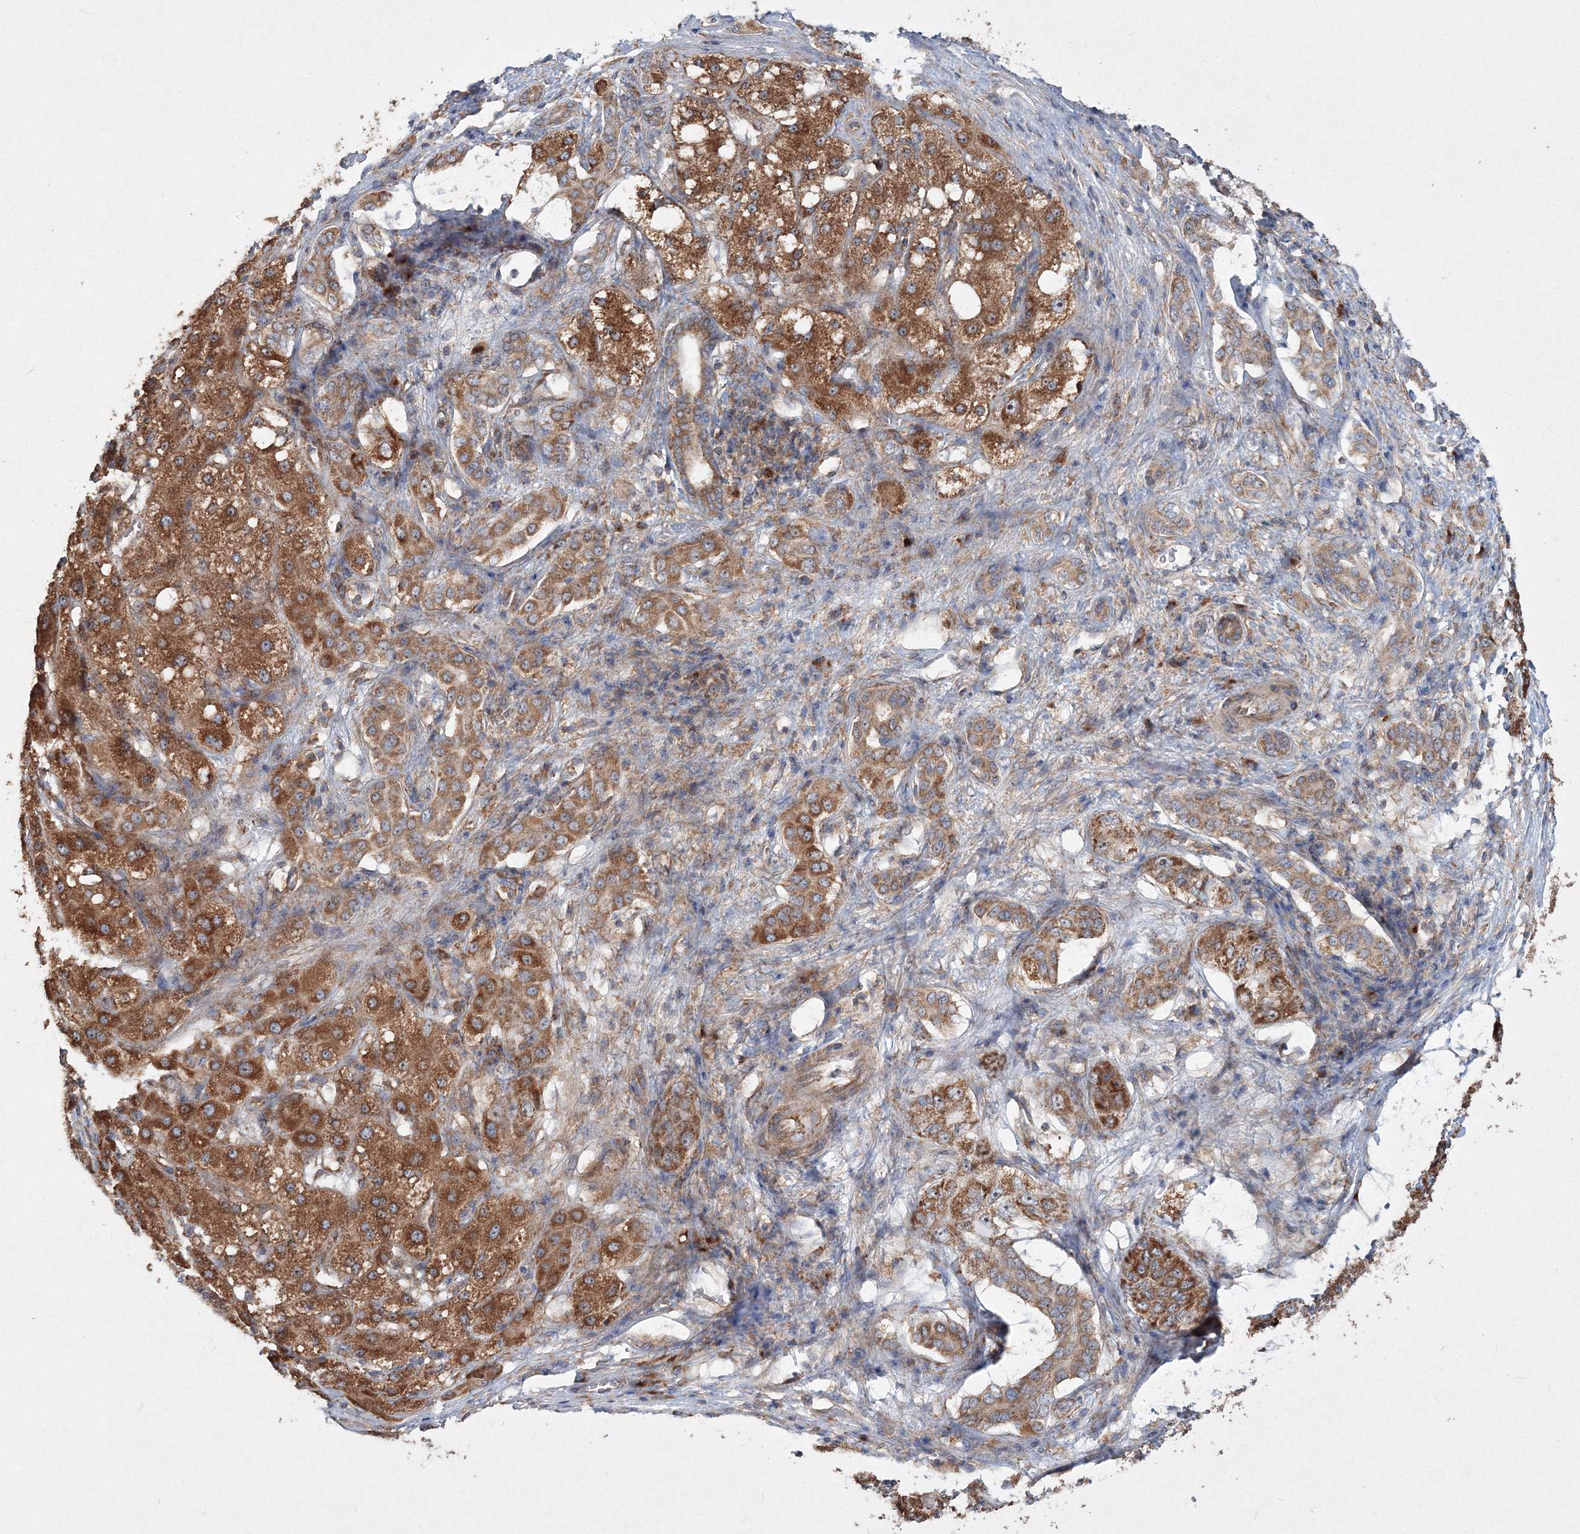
{"staining": {"intensity": "strong", "quantity": ">75%", "location": "cytoplasmic/membranous"}, "tissue": "liver cancer", "cell_type": "Tumor cells", "image_type": "cancer", "snomed": [{"axis": "morphology", "description": "Carcinoma, Hepatocellular, NOS"}, {"axis": "topography", "description": "Liver"}], "caption": "Approximately >75% of tumor cells in human hepatocellular carcinoma (liver) display strong cytoplasmic/membranous protein expression as visualized by brown immunohistochemical staining.", "gene": "PEX13", "patient": {"sex": "male", "age": 80}}